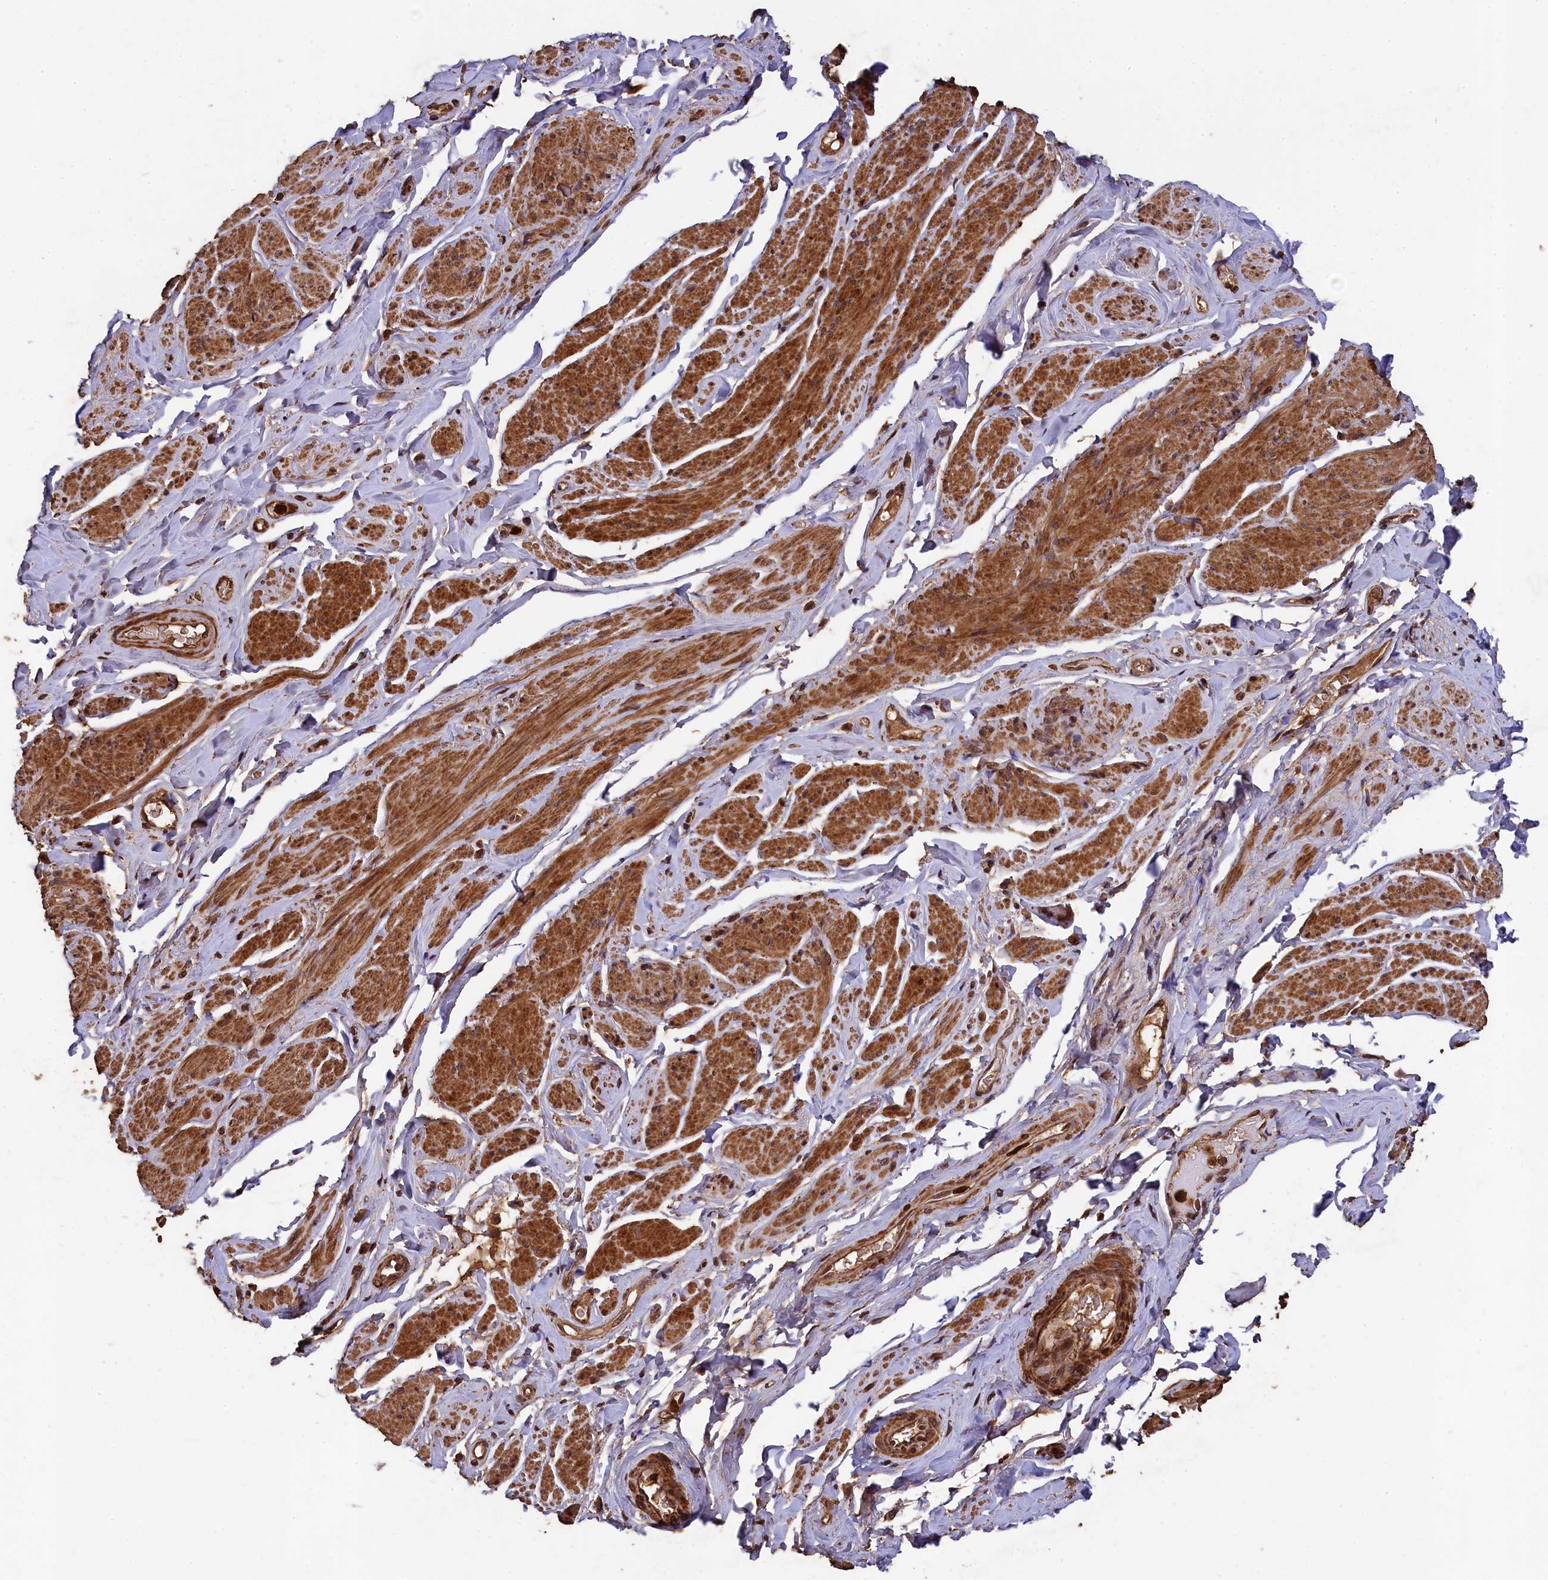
{"staining": {"intensity": "moderate", "quantity": ">75%", "location": "cytoplasmic/membranous,nuclear"}, "tissue": "smooth muscle", "cell_type": "Smooth muscle cells", "image_type": "normal", "snomed": [{"axis": "morphology", "description": "Normal tissue, NOS"}, {"axis": "topography", "description": "Smooth muscle"}, {"axis": "topography", "description": "Peripheral nerve tissue"}], "caption": "A photomicrograph of human smooth muscle stained for a protein demonstrates moderate cytoplasmic/membranous,nuclear brown staining in smooth muscle cells.", "gene": "CEP57L1", "patient": {"sex": "male", "age": 69}}